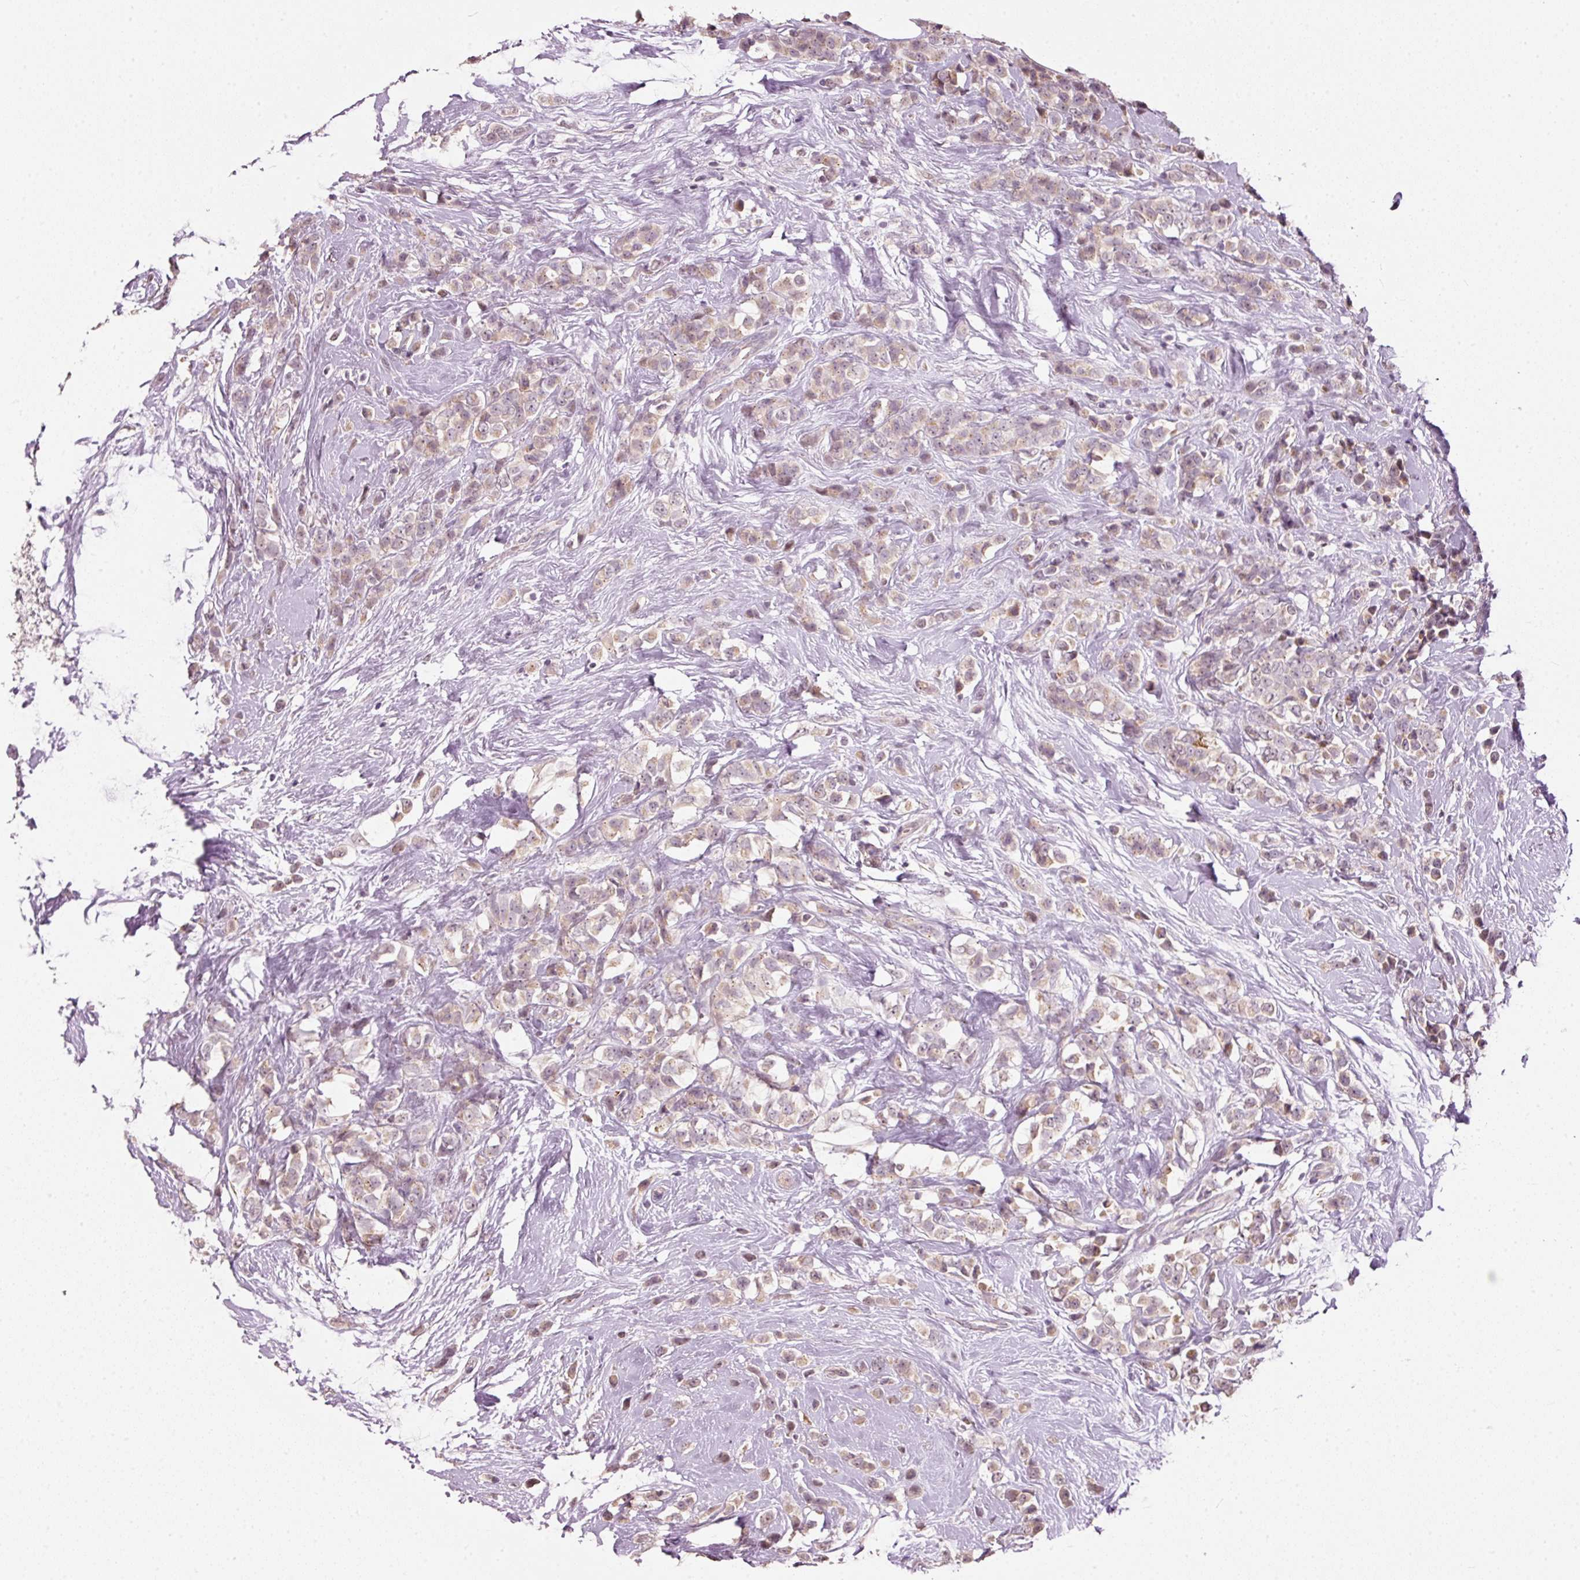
{"staining": {"intensity": "weak", "quantity": "25%-75%", "location": "cytoplasmic/membranous,nuclear"}, "tissue": "breast cancer", "cell_type": "Tumor cells", "image_type": "cancer", "snomed": [{"axis": "morphology", "description": "Duct carcinoma"}, {"axis": "topography", "description": "Breast"}], "caption": "Tumor cells exhibit weak cytoplasmic/membranous and nuclear positivity in about 25%-75% of cells in infiltrating ductal carcinoma (breast).", "gene": "TOB2", "patient": {"sex": "female", "age": 80}}